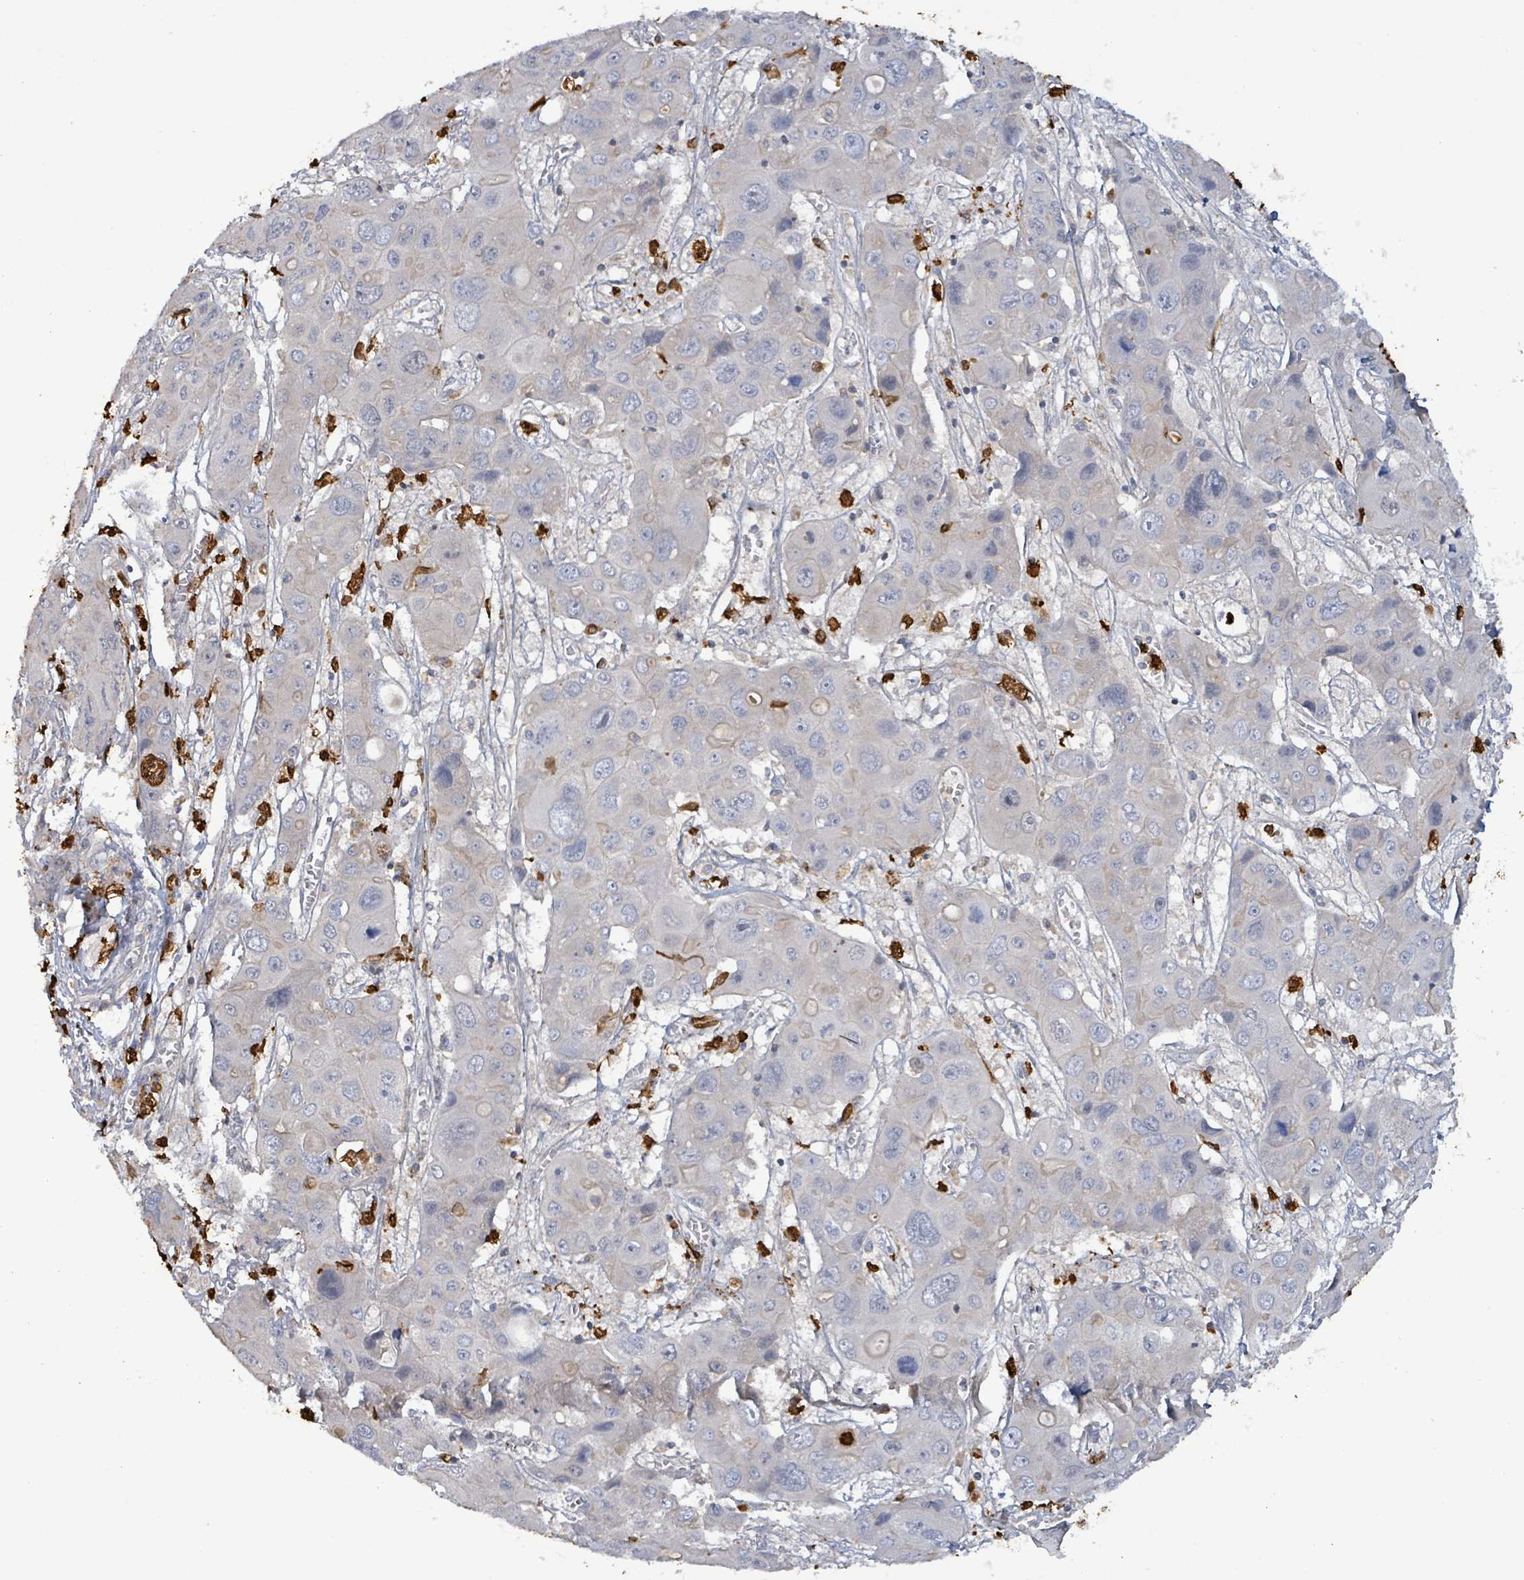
{"staining": {"intensity": "negative", "quantity": "none", "location": "none"}, "tissue": "liver cancer", "cell_type": "Tumor cells", "image_type": "cancer", "snomed": [{"axis": "morphology", "description": "Cholangiocarcinoma"}, {"axis": "topography", "description": "Liver"}], "caption": "Immunohistochemistry (IHC) histopathology image of human liver cancer stained for a protein (brown), which displays no staining in tumor cells. The staining was performed using DAB to visualize the protein expression in brown, while the nuclei were stained in blue with hematoxylin (Magnification: 20x).", "gene": "FAM210A", "patient": {"sex": "male", "age": 67}}